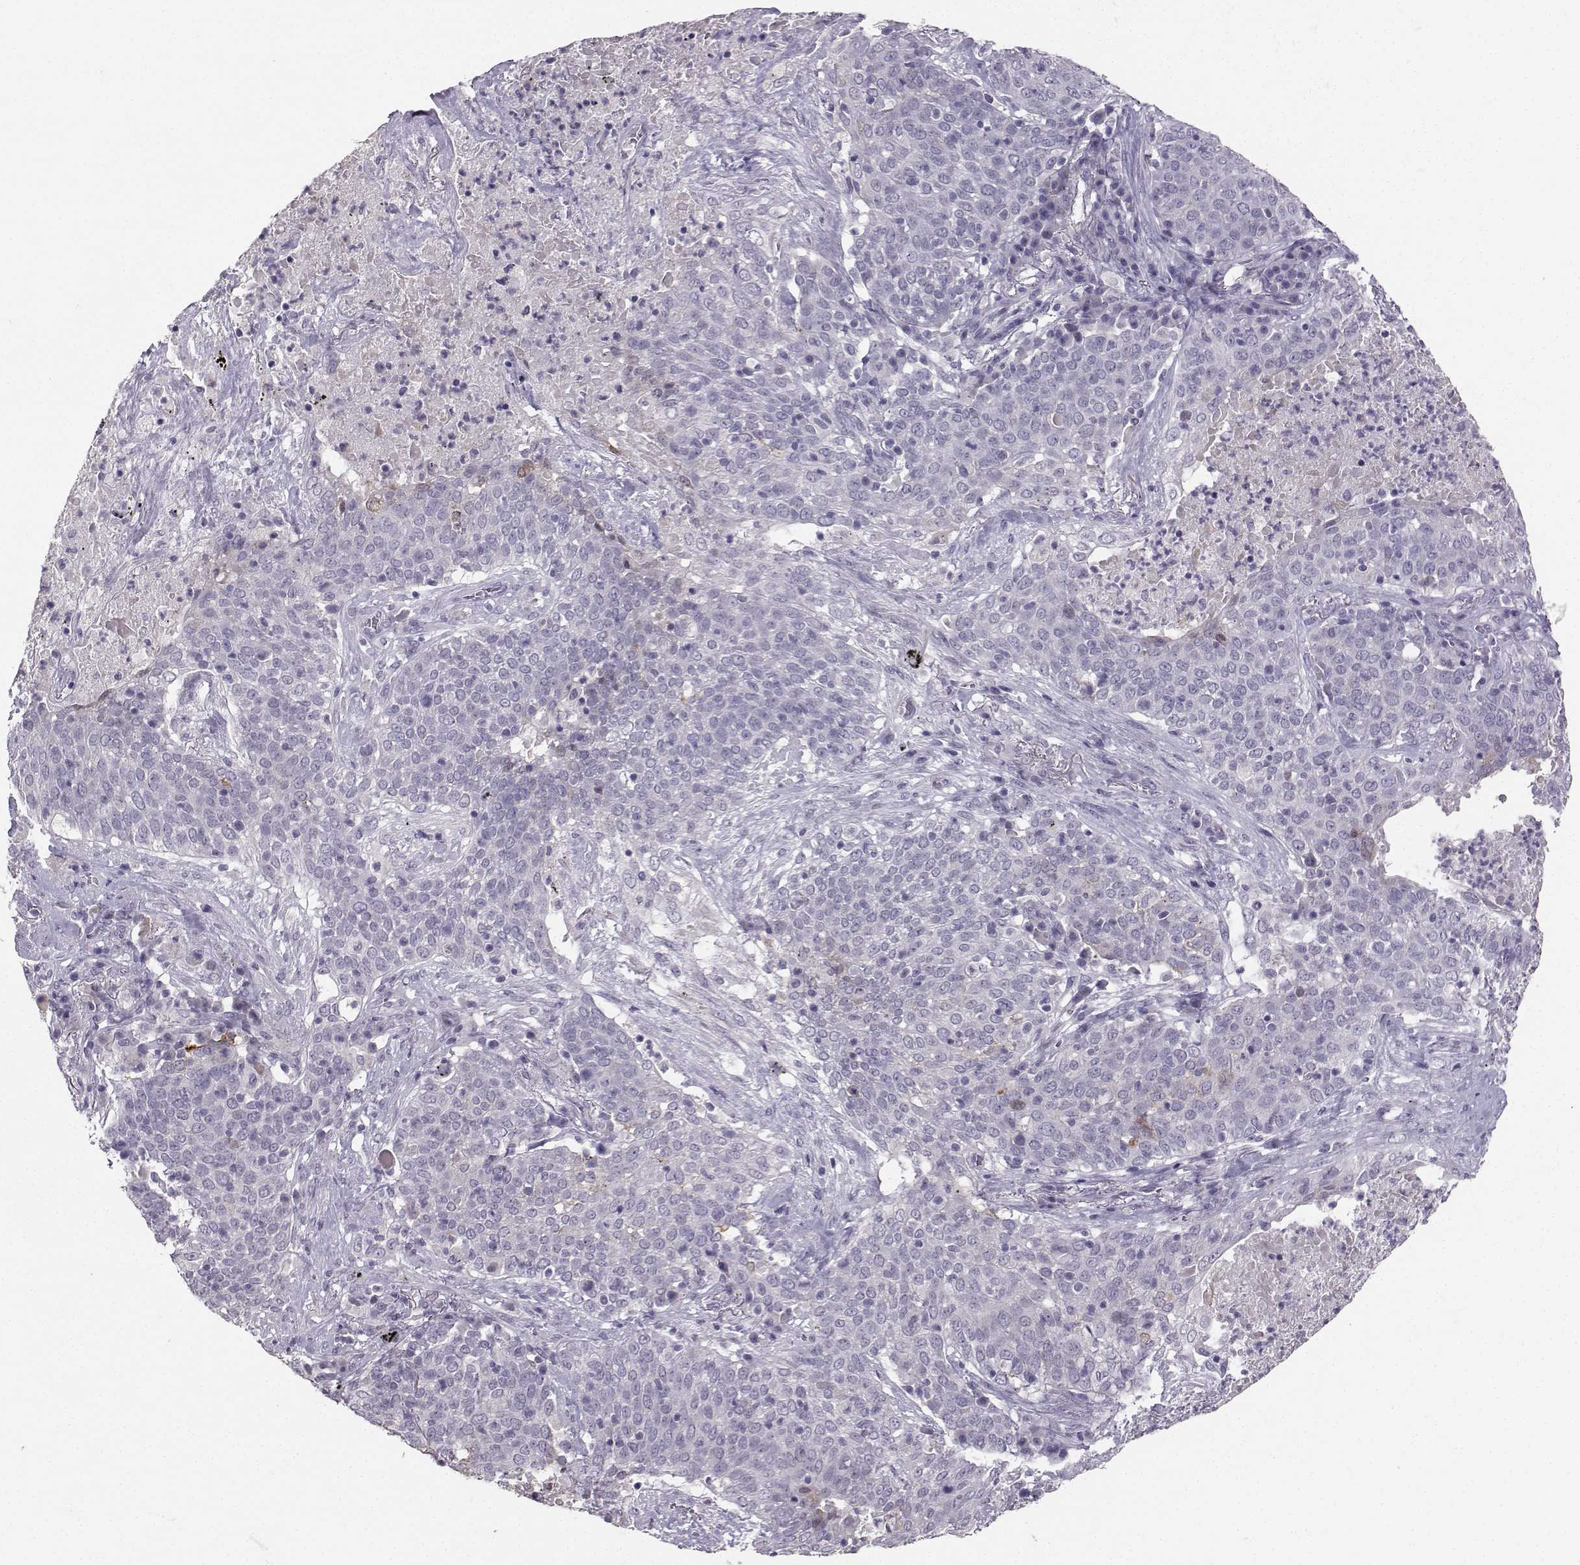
{"staining": {"intensity": "negative", "quantity": "none", "location": "none"}, "tissue": "lung cancer", "cell_type": "Tumor cells", "image_type": "cancer", "snomed": [{"axis": "morphology", "description": "Squamous cell carcinoma, NOS"}, {"axis": "topography", "description": "Lung"}], "caption": "This is a histopathology image of immunohistochemistry staining of lung cancer, which shows no expression in tumor cells. (DAB (3,3'-diaminobenzidine) immunohistochemistry visualized using brightfield microscopy, high magnification).", "gene": "PKP2", "patient": {"sex": "male", "age": 82}}